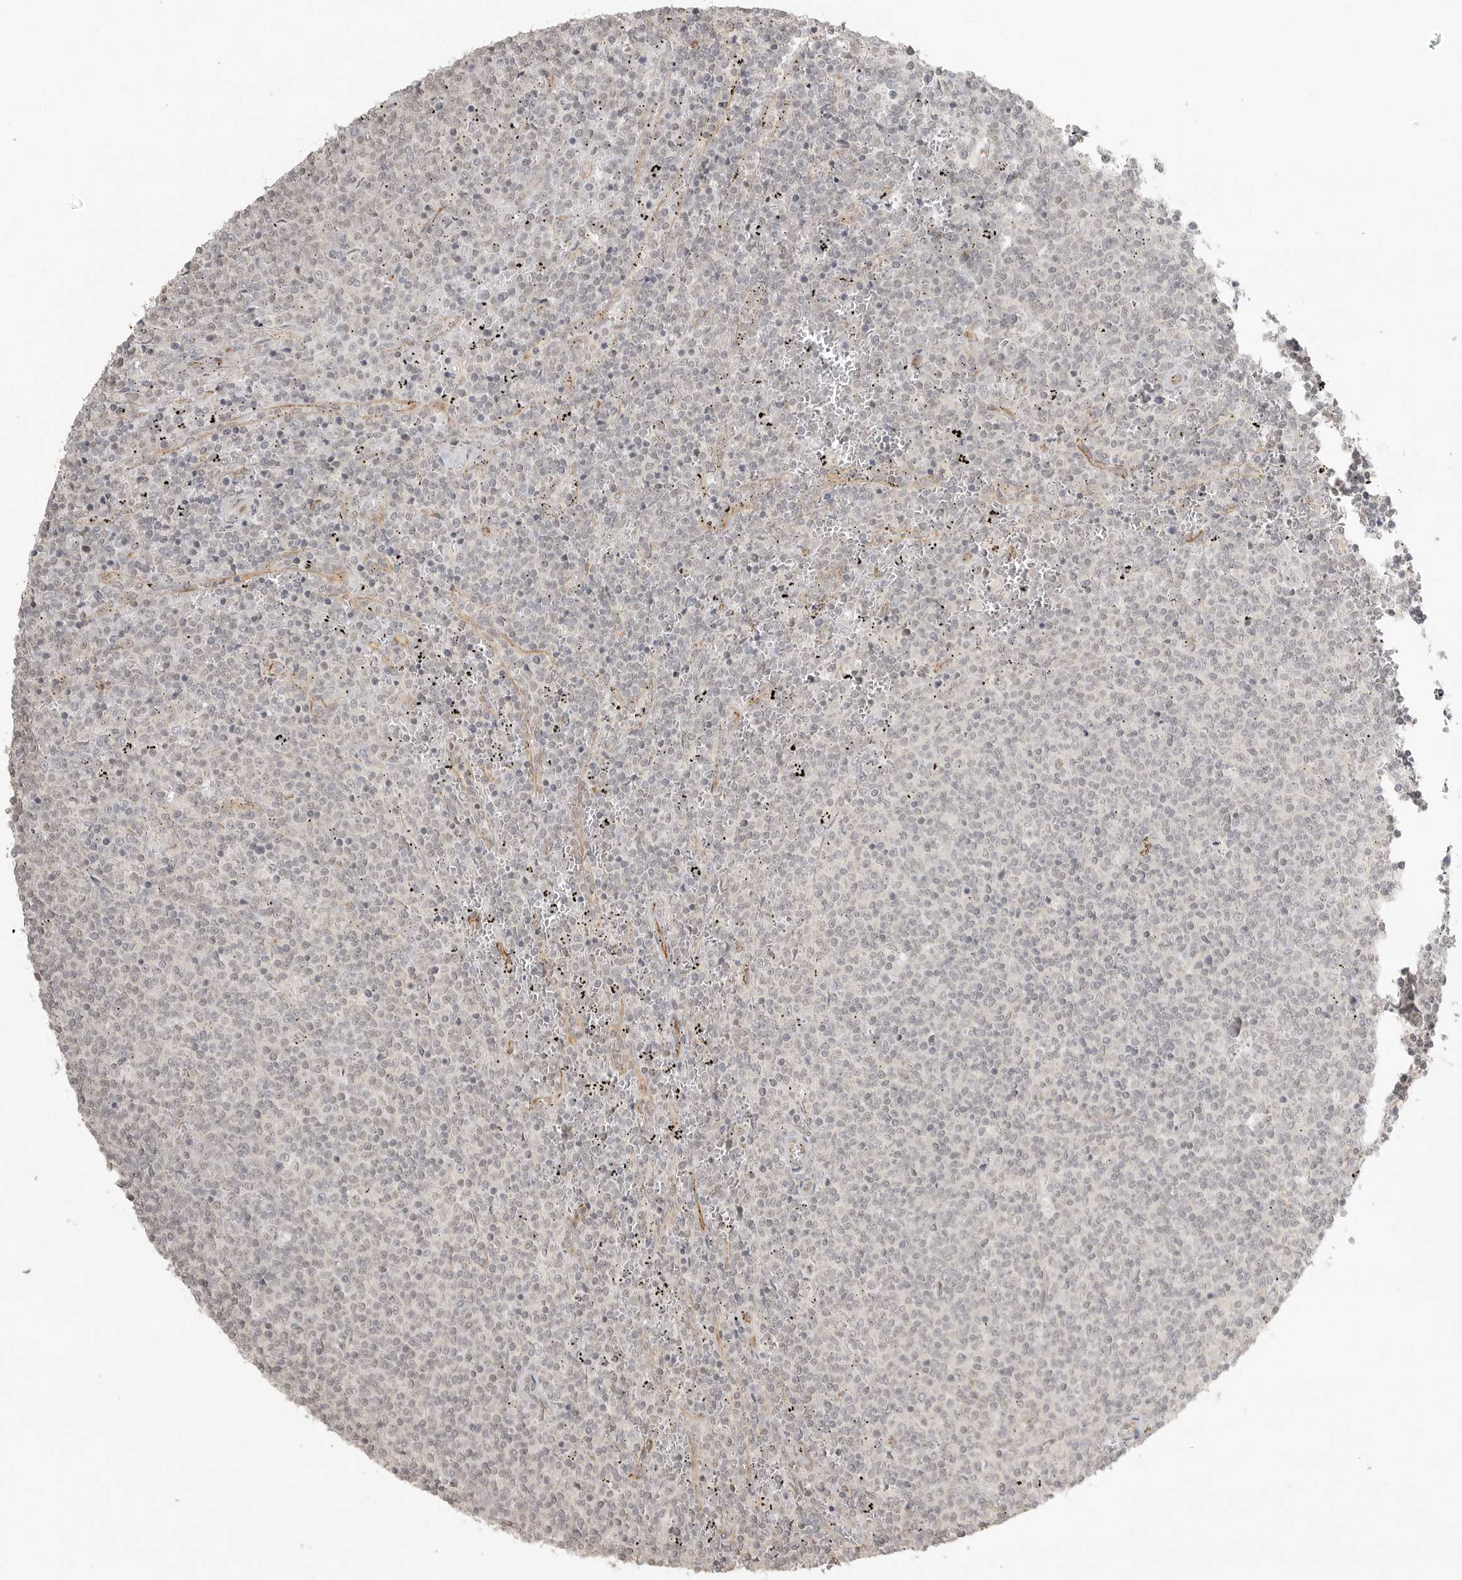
{"staining": {"intensity": "negative", "quantity": "none", "location": "none"}, "tissue": "lymphoma", "cell_type": "Tumor cells", "image_type": "cancer", "snomed": [{"axis": "morphology", "description": "Malignant lymphoma, non-Hodgkin's type, Low grade"}, {"axis": "topography", "description": "Spleen"}], "caption": "Immunohistochemistry (IHC) image of neoplastic tissue: low-grade malignant lymphoma, non-Hodgkin's type stained with DAB (3,3'-diaminobenzidine) exhibits no significant protein expression in tumor cells.", "gene": "SMG8", "patient": {"sex": "female", "age": 50}}